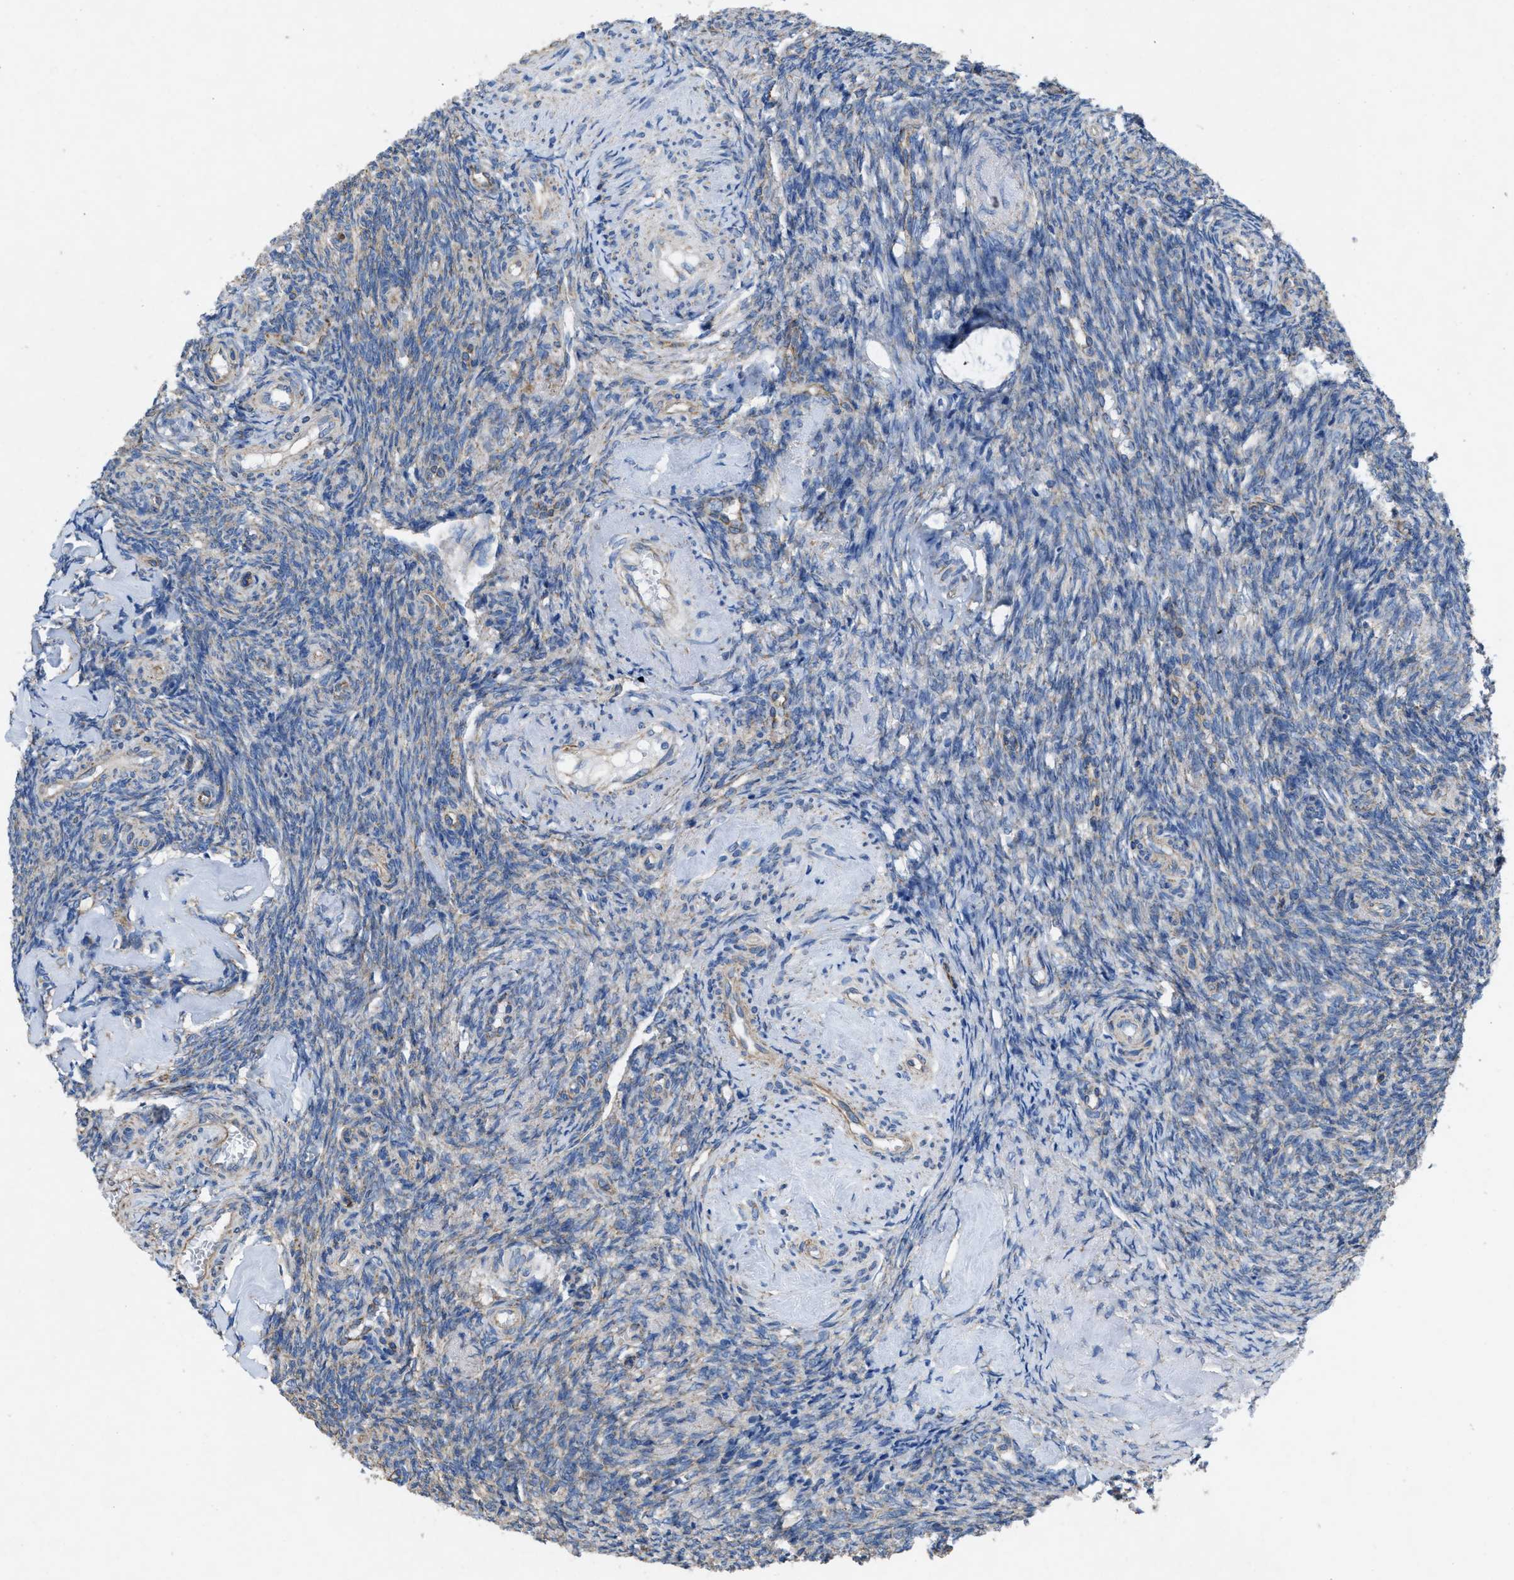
{"staining": {"intensity": "negative", "quantity": "none", "location": "none"}, "tissue": "ovary", "cell_type": "Ovarian stroma cells", "image_type": "normal", "snomed": [{"axis": "morphology", "description": "Normal tissue, NOS"}, {"axis": "topography", "description": "Ovary"}], "caption": "DAB immunohistochemical staining of benign ovary demonstrates no significant expression in ovarian stroma cells. (IHC, brightfield microscopy, high magnification).", "gene": "DOLPP1", "patient": {"sex": "female", "age": 41}}